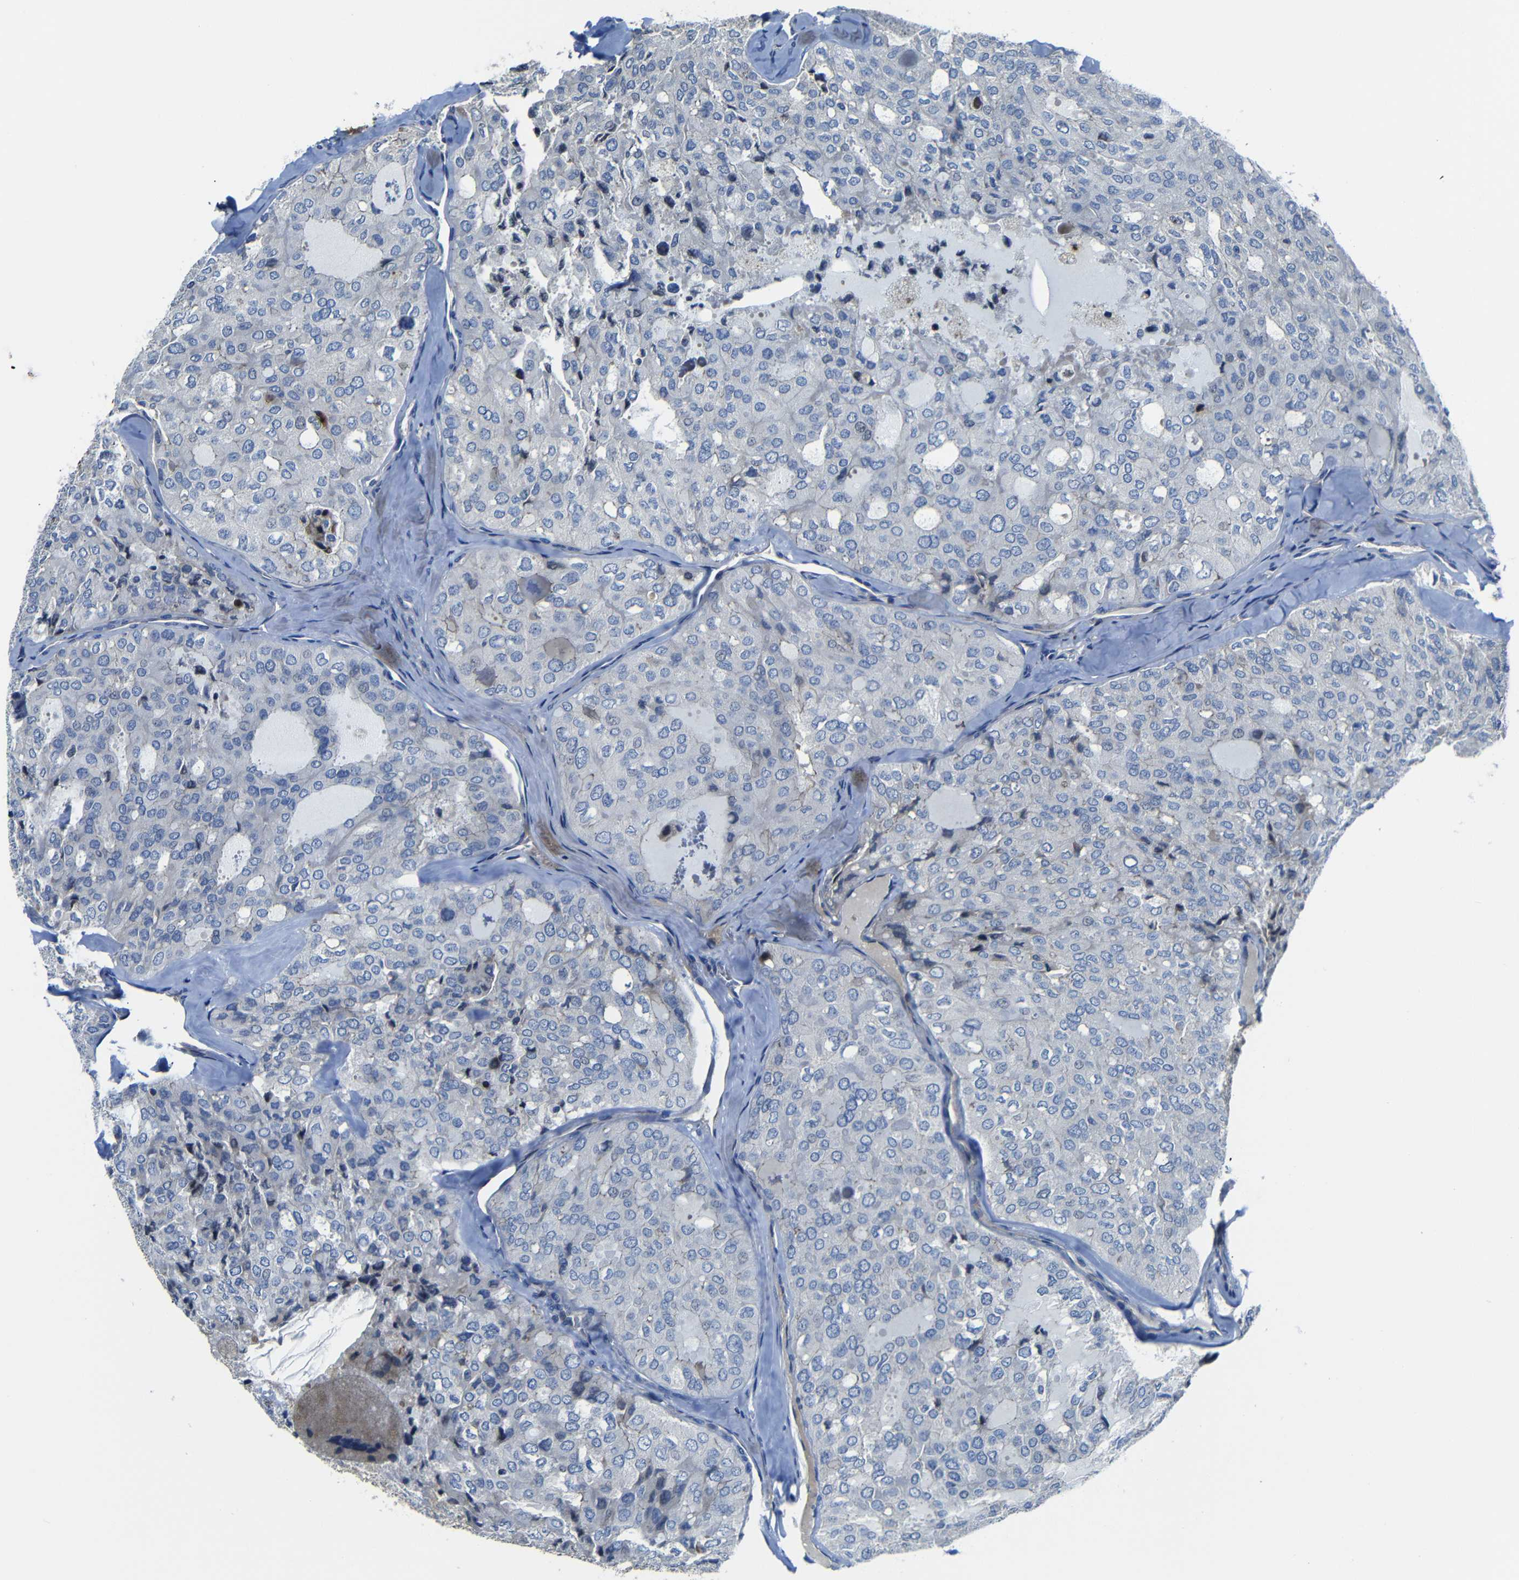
{"staining": {"intensity": "negative", "quantity": "none", "location": "none"}, "tissue": "thyroid cancer", "cell_type": "Tumor cells", "image_type": "cancer", "snomed": [{"axis": "morphology", "description": "Follicular adenoma carcinoma, NOS"}, {"axis": "topography", "description": "Thyroid gland"}], "caption": "Human thyroid cancer stained for a protein using immunohistochemistry (IHC) reveals no staining in tumor cells.", "gene": "AFDN", "patient": {"sex": "male", "age": 75}}